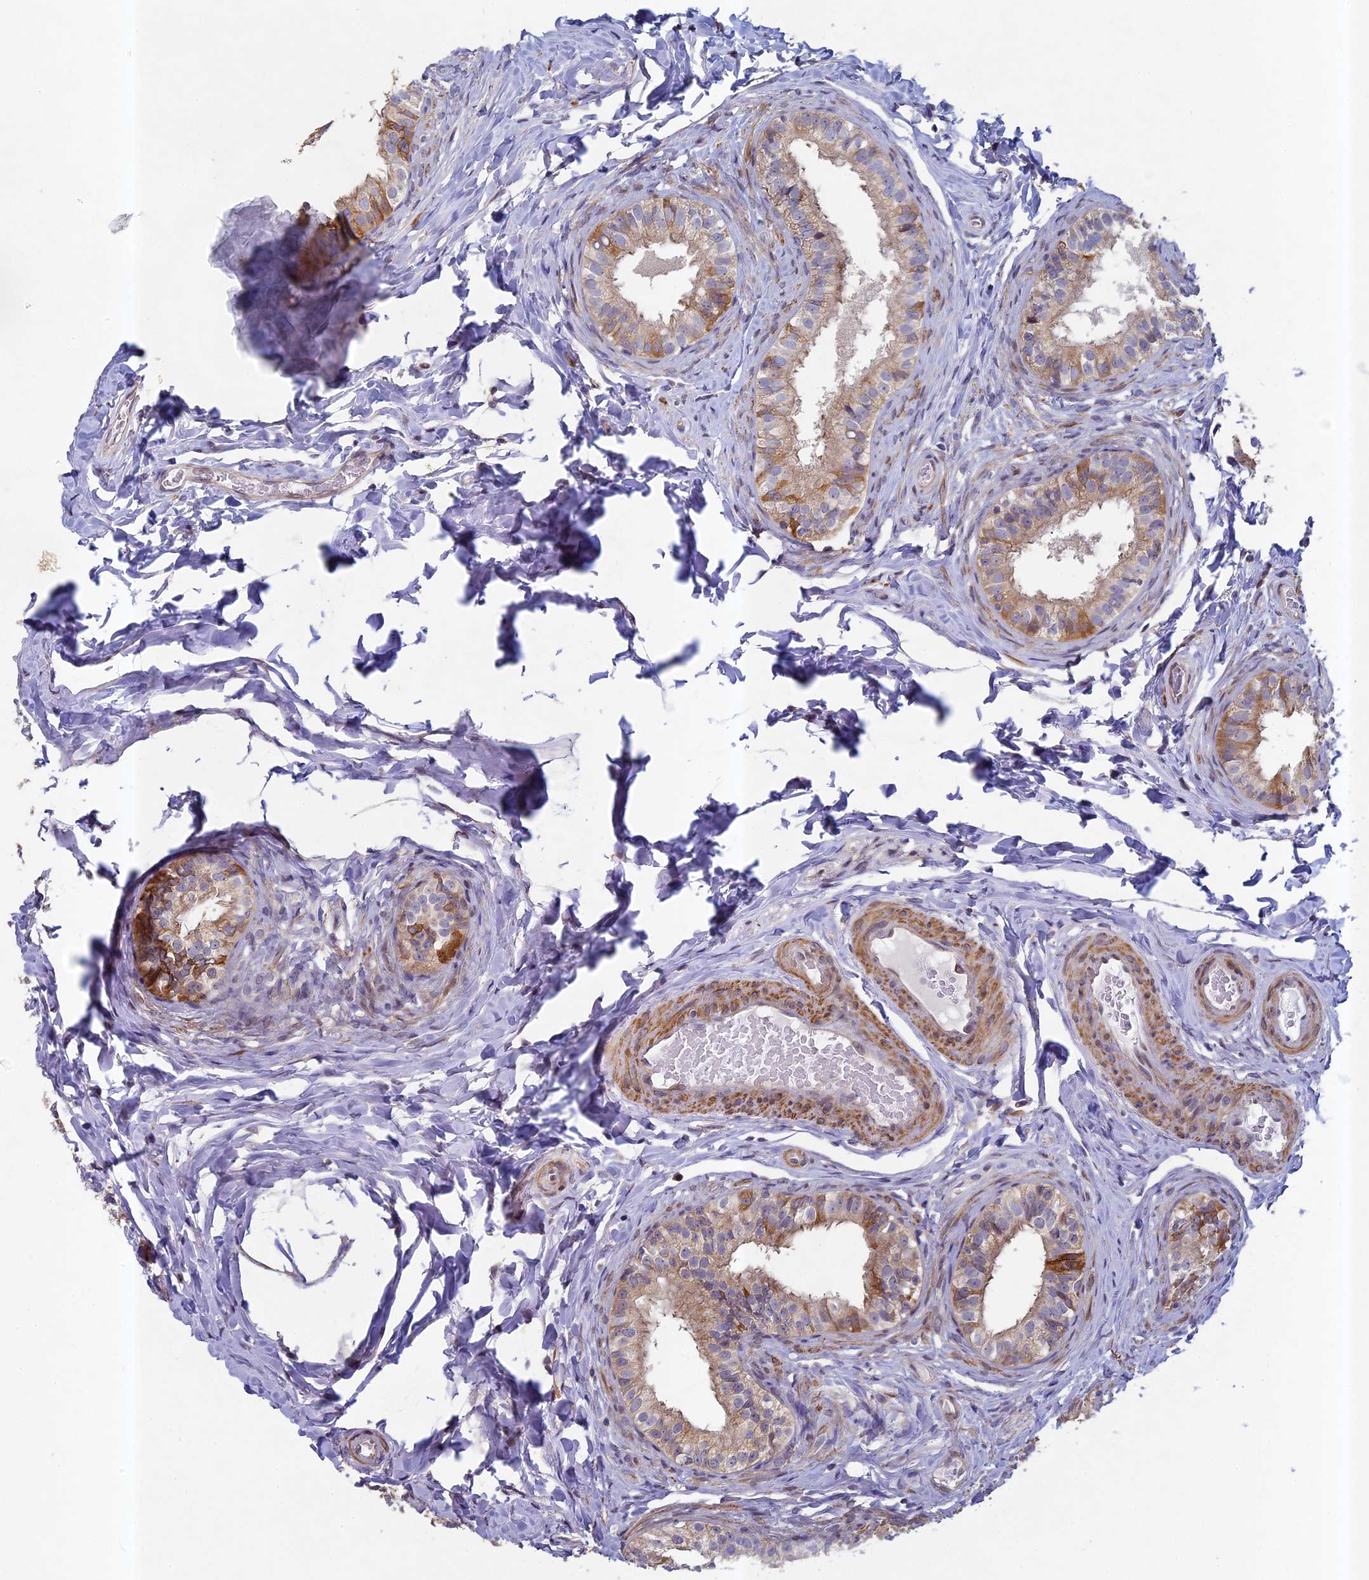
{"staining": {"intensity": "moderate", "quantity": ">75%", "location": "cytoplasmic/membranous"}, "tissue": "epididymis", "cell_type": "Glandular cells", "image_type": "normal", "snomed": [{"axis": "morphology", "description": "Normal tissue, NOS"}, {"axis": "topography", "description": "Epididymis"}], "caption": "Immunohistochemical staining of unremarkable human epididymis demonstrates >75% levels of moderate cytoplasmic/membranous protein positivity in about >75% of glandular cells. The staining was performed using DAB to visualize the protein expression in brown, while the nuclei were stained in blue with hematoxylin (Magnification: 20x).", "gene": "DIXDC1", "patient": {"sex": "male", "age": 49}}